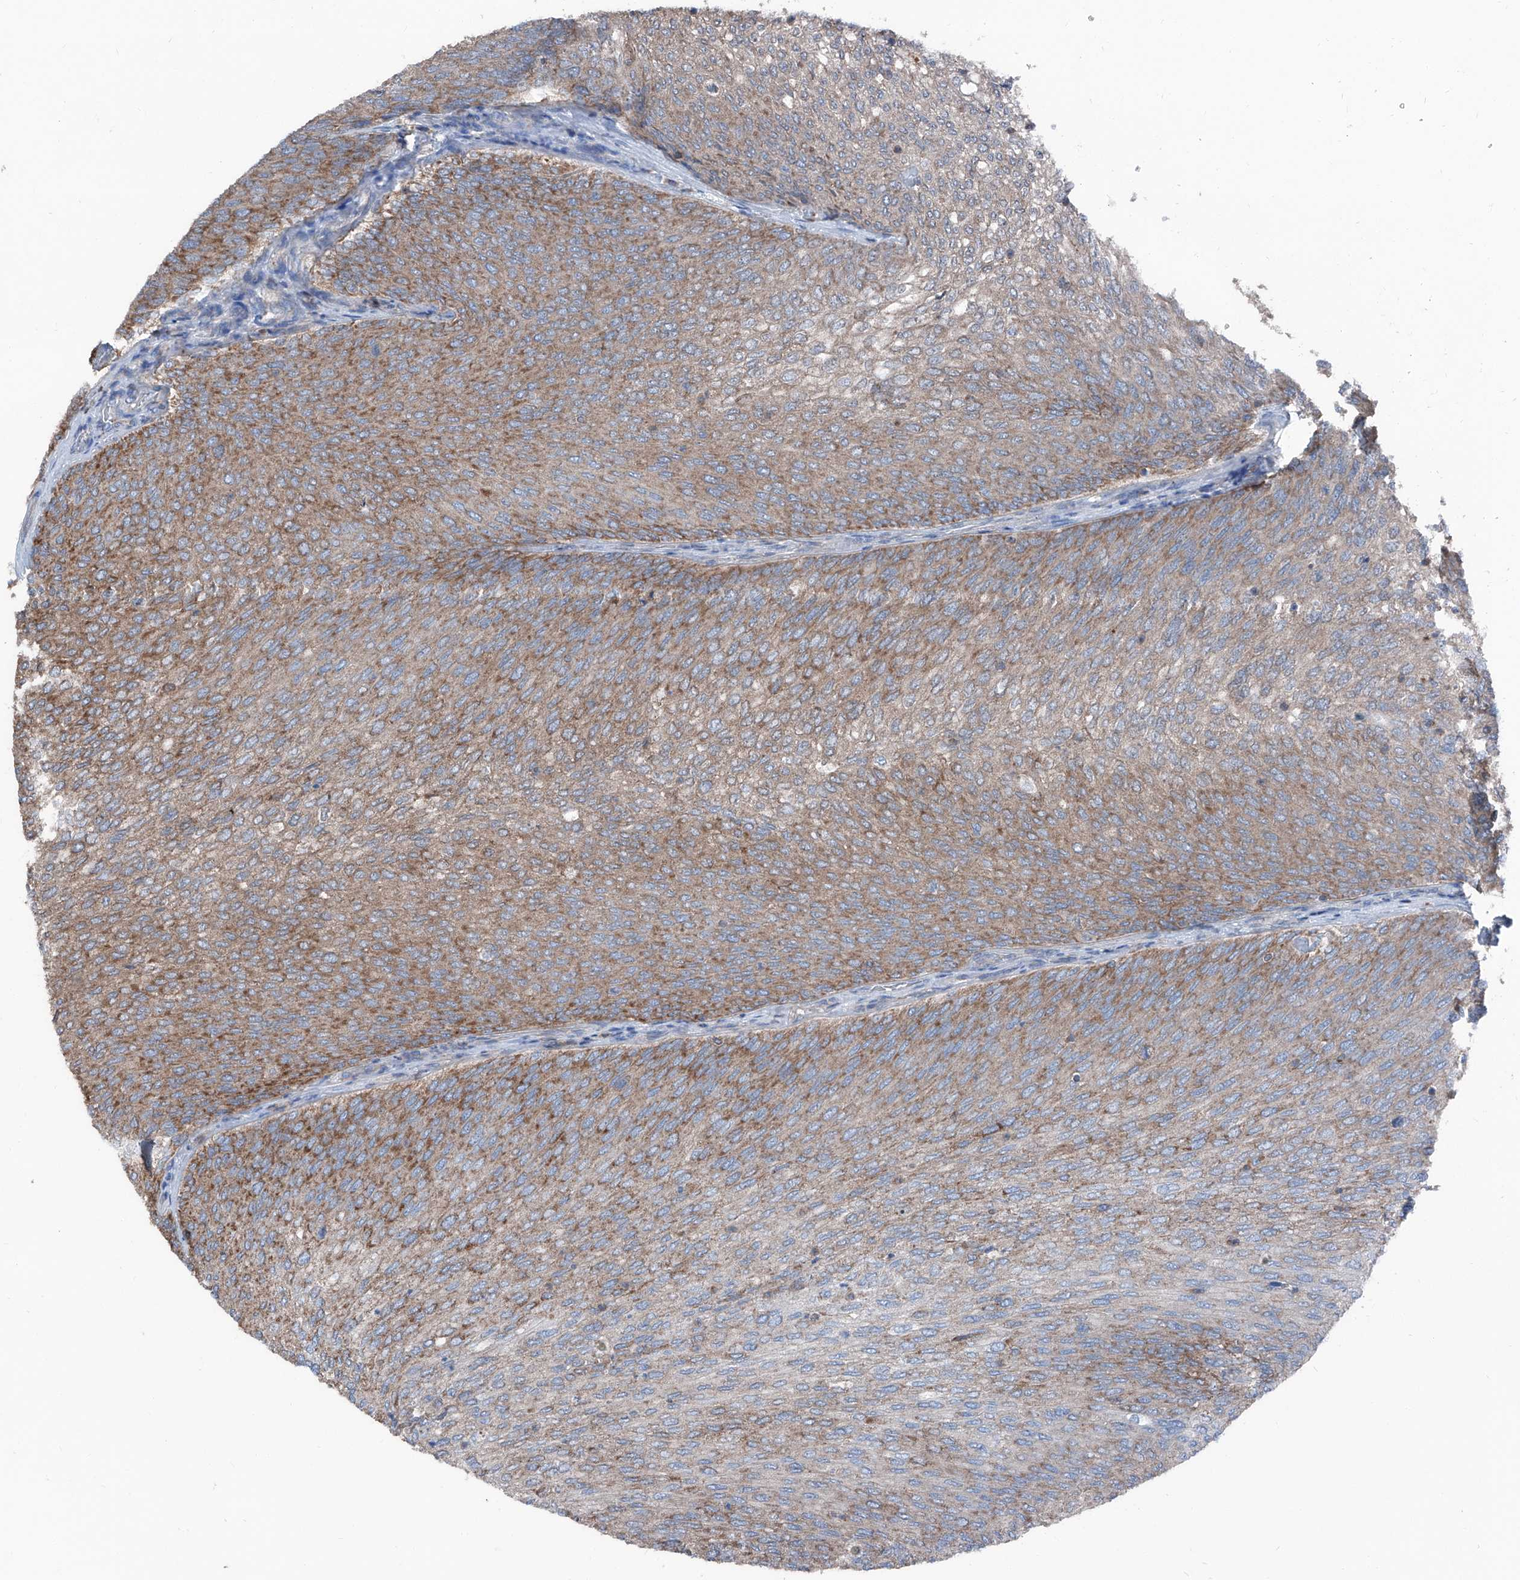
{"staining": {"intensity": "strong", "quantity": ">75%", "location": "cytoplasmic/membranous"}, "tissue": "urothelial cancer", "cell_type": "Tumor cells", "image_type": "cancer", "snomed": [{"axis": "morphology", "description": "Urothelial carcinoma, Low grade"}, {"axis": "topography", "description": "Urinary bladder"}], "caption": "IHC staining of low-grade urothelial carcinoma, which shows high levels of strong cytoplasmic/membranous positivity in approximately >75% of tumor cells indicating strong cytoplasmic/membranous protein positivity. The staining was performed using DAB (brown) for protein detection and nuclei were counterstained in hematoxylin (blue).", "gene": "GPAT3", "patient": {"sex": "female", "age": 79}}